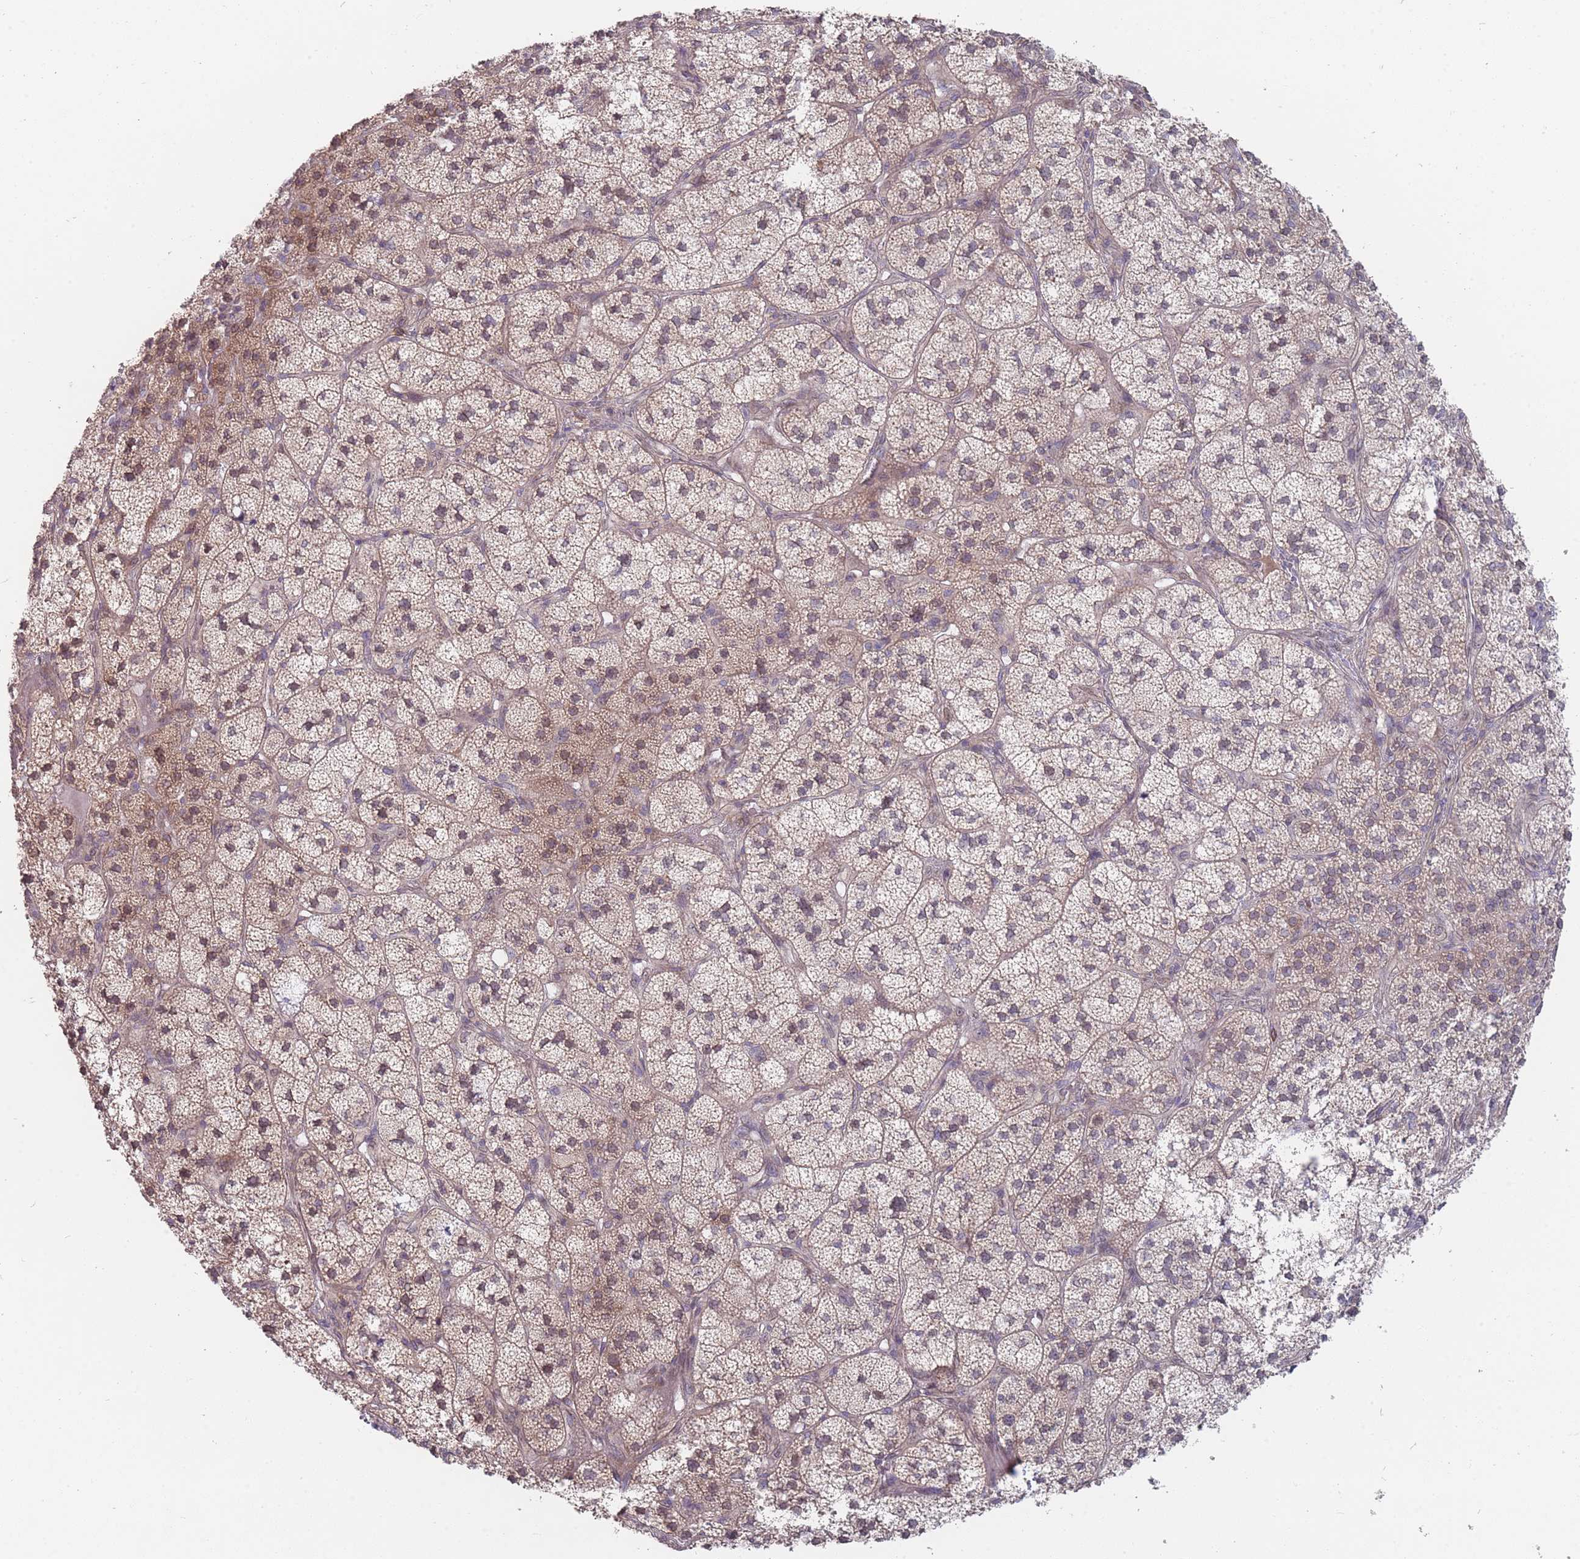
{"staining": {"intensity": "moderate", "quantity": ">75%", "location": "cytoplasmic/membranous,nuclear"}, "tissue": "adrenal gland", "cell_type": "Glandular cells", "image_type": "normal", "snomed": [{"axis": "morphology", "description": "Normal tissue, NOS"}, {"axis": "topography", "description": "Adrenal gland"}], "caption": "Normal adrenal gland displays moderate cytoplasmic/membranous,nuclear positivity in about >75% of glandular cells, visualized by immunohistochemistry.", "gene": "PCDH12", "patient": {"sex": "female", "age": 58}}